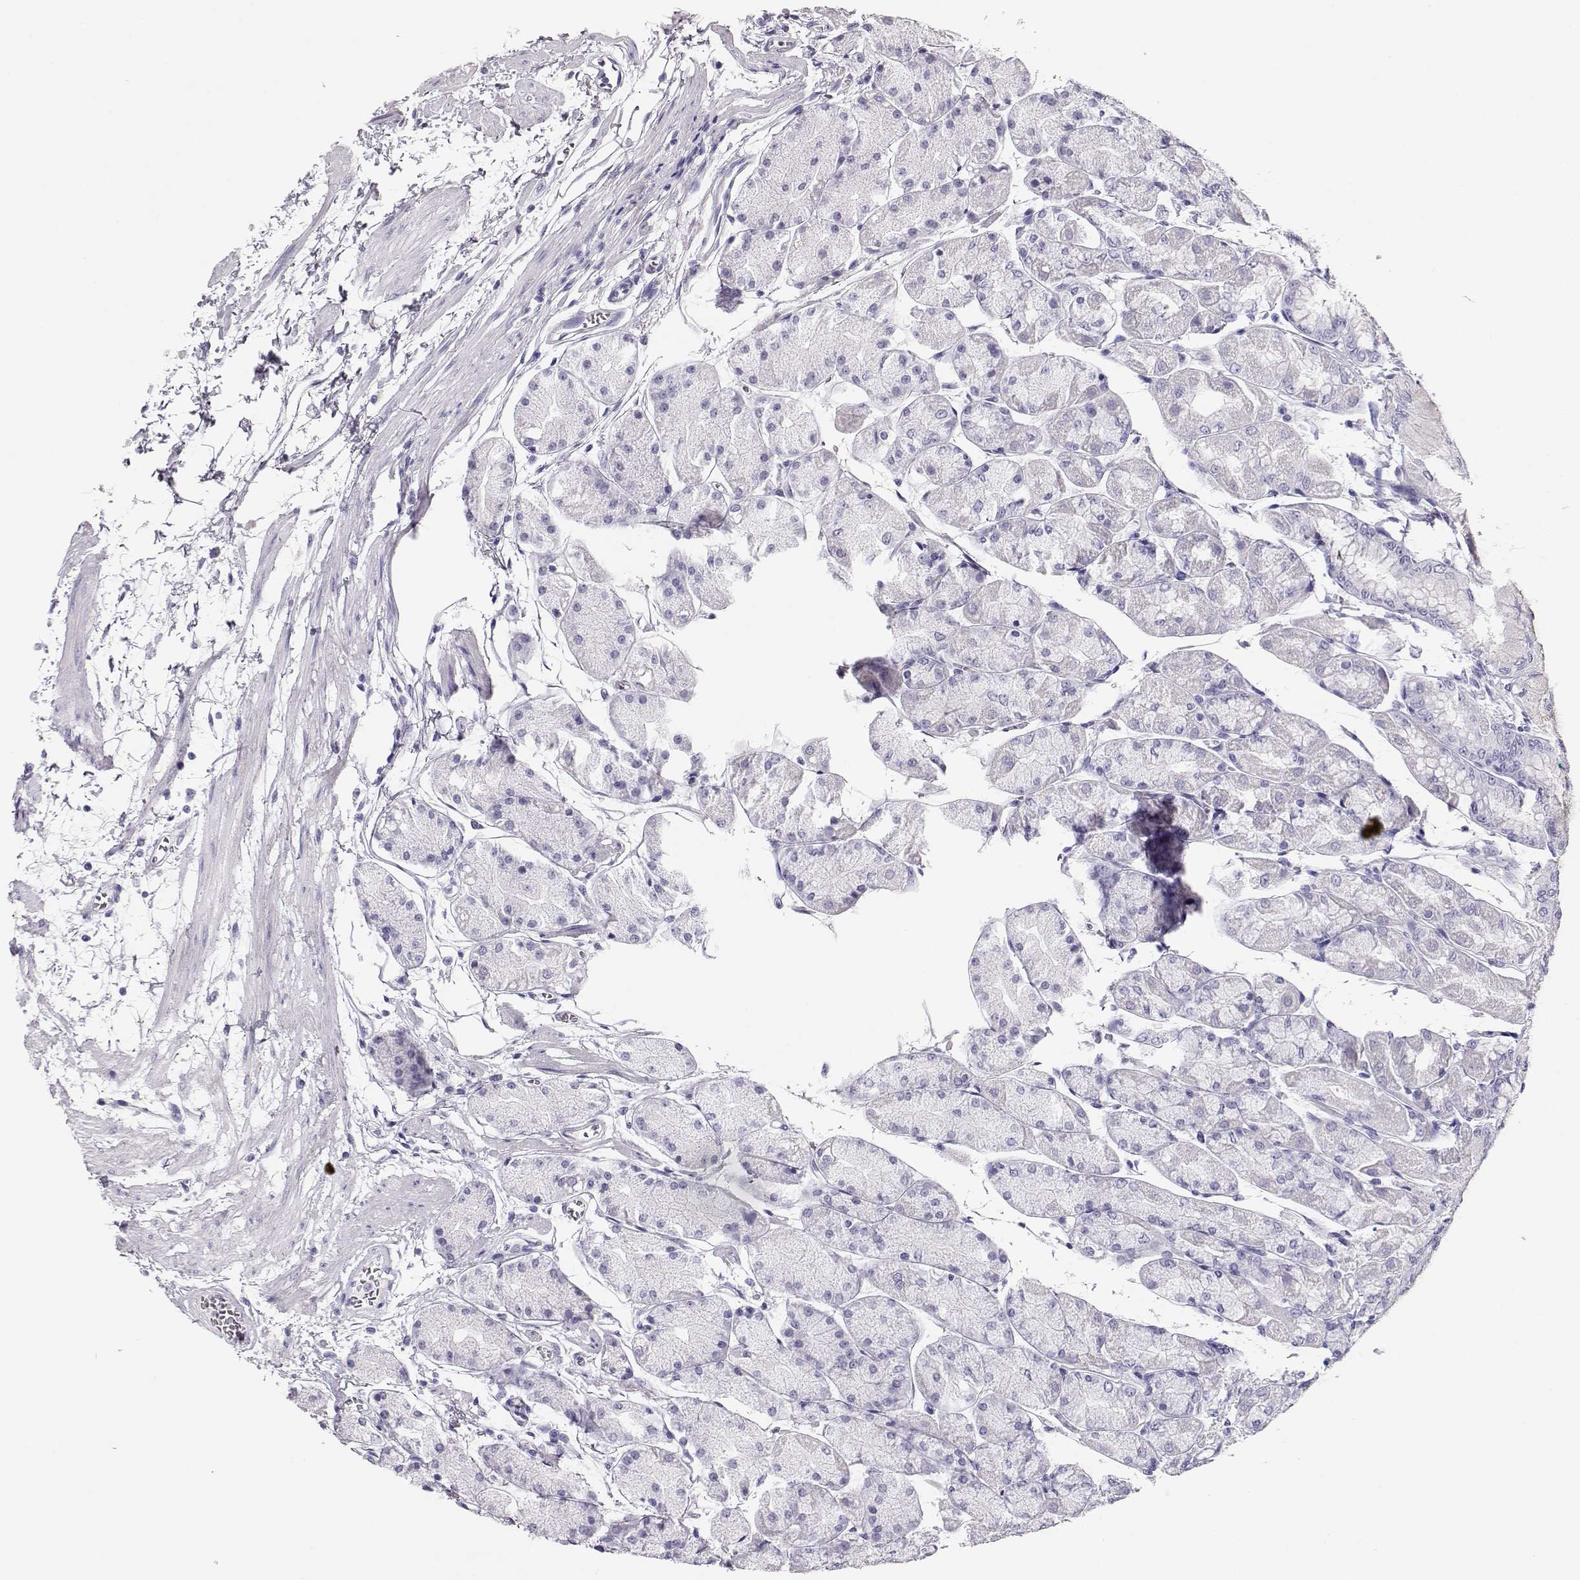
{"staining": {"intensity": "negative", "quantity": "none", "location": "none"}, "tissue": "stomach", "cell_type": "Glandular cells", "image_type": "normal", "snomed": [{"axis": "morphology", "description": "Normal tissue, NOS"}, {"axis": "topography", "description": "Stomach, upper"}], "caption": "This is an immunohistochemistry (IHC) photomicrograph of unremarkable stomach. There is no expression in glandular cells.", "gene": "MAGEC1", "patient": {"sex": "male", "age": 60}}